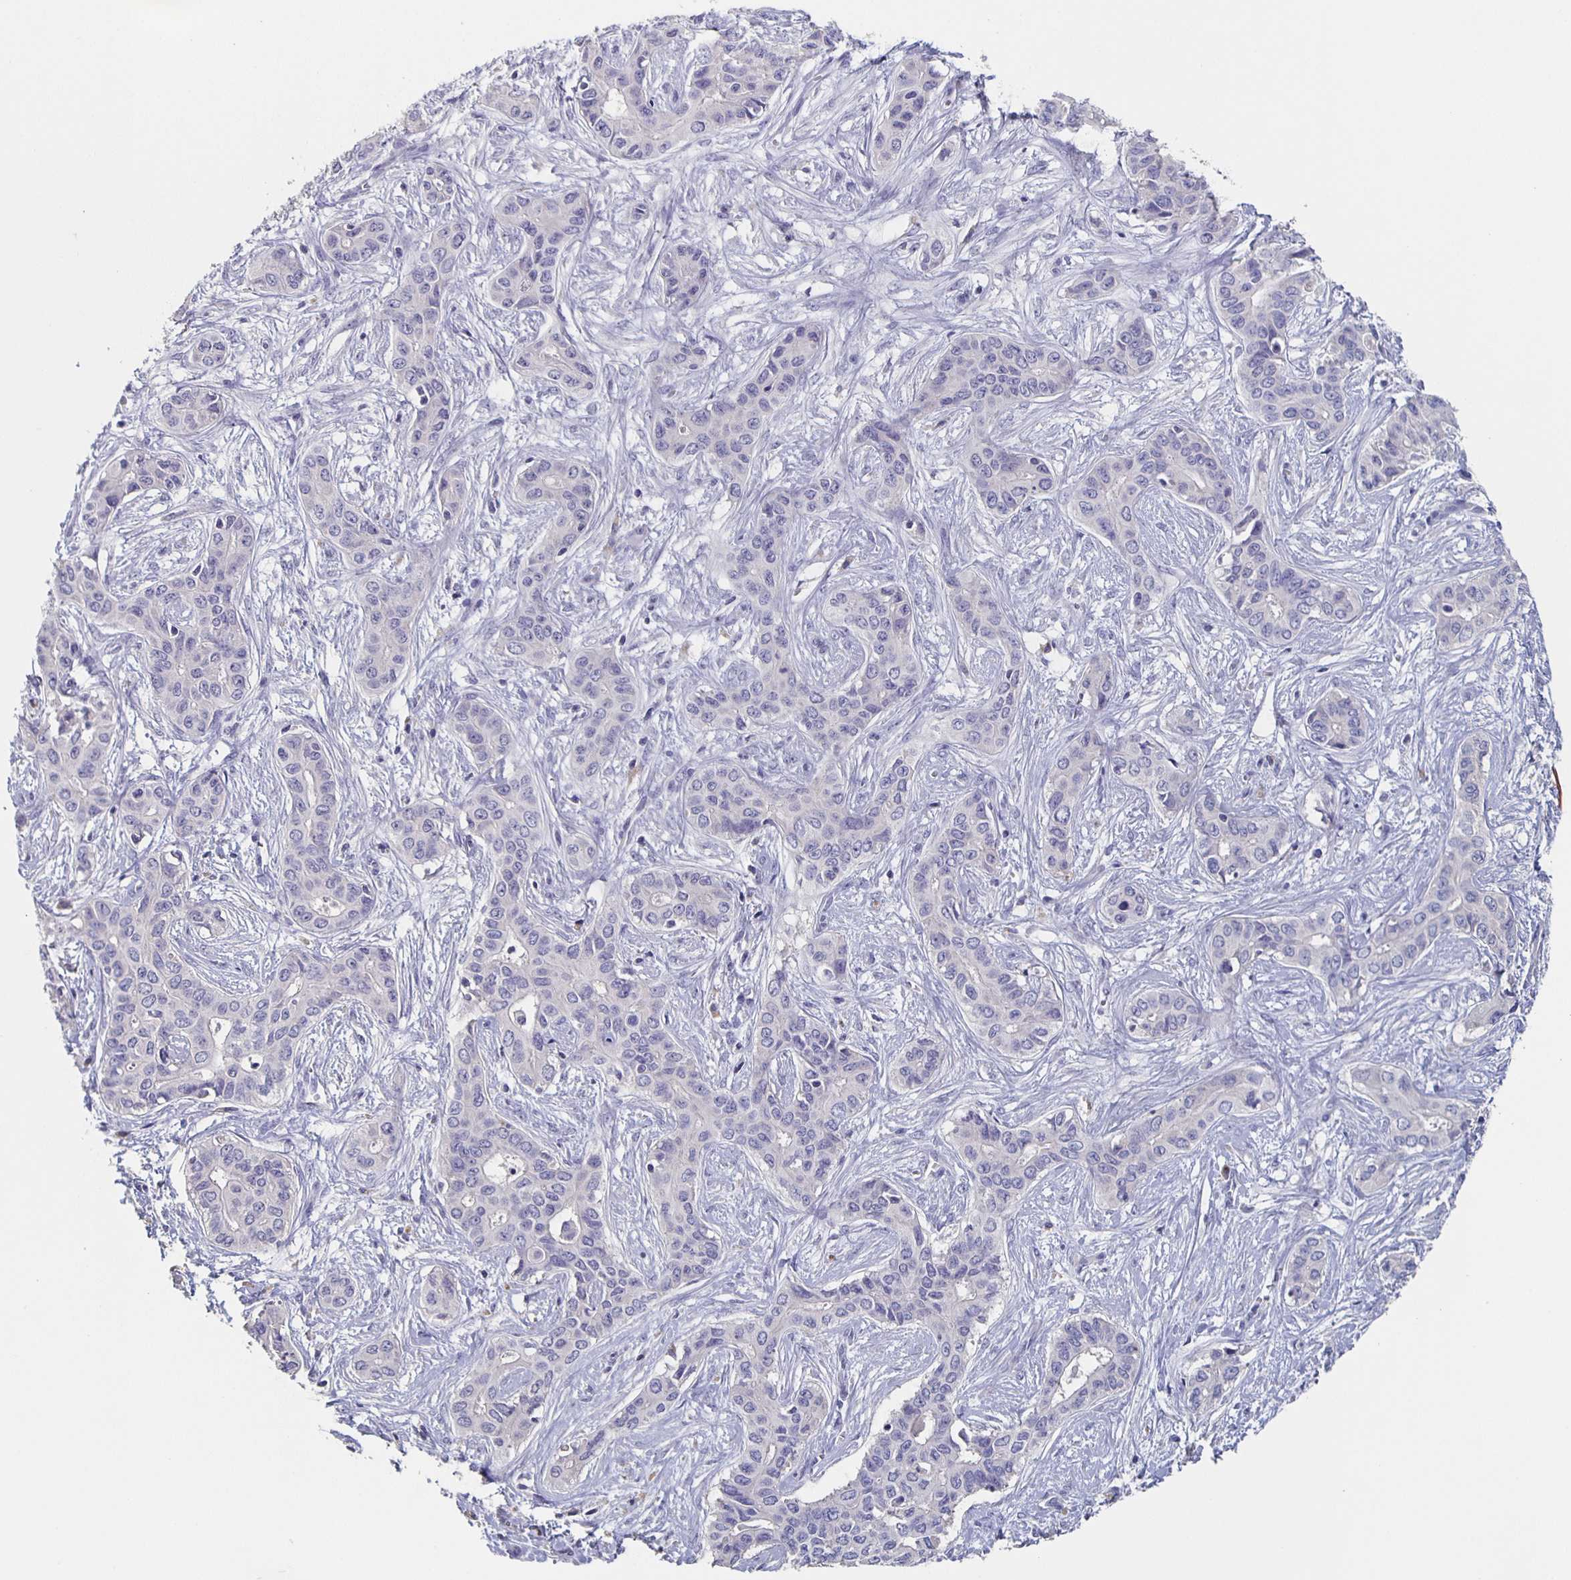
{"staining": {"intensity": "negative", "quantity": "none", "location": "none"}, "tissue": "liver cancer", "cell_type": "Tumor cells", "image_type": "cancer", "snomed": [{"axis": "morphology", "description": "Cholangiocarcinoma"}, {"axis": "topography", "description": "Liver"}], "caption": "DAB immunohistochemical staining of cholangiocarcinoma (liver) reveals no significant staining in tumor cells.", "gene": "CACNA2D2", "patient": {"sex": "female", "age": 65}}